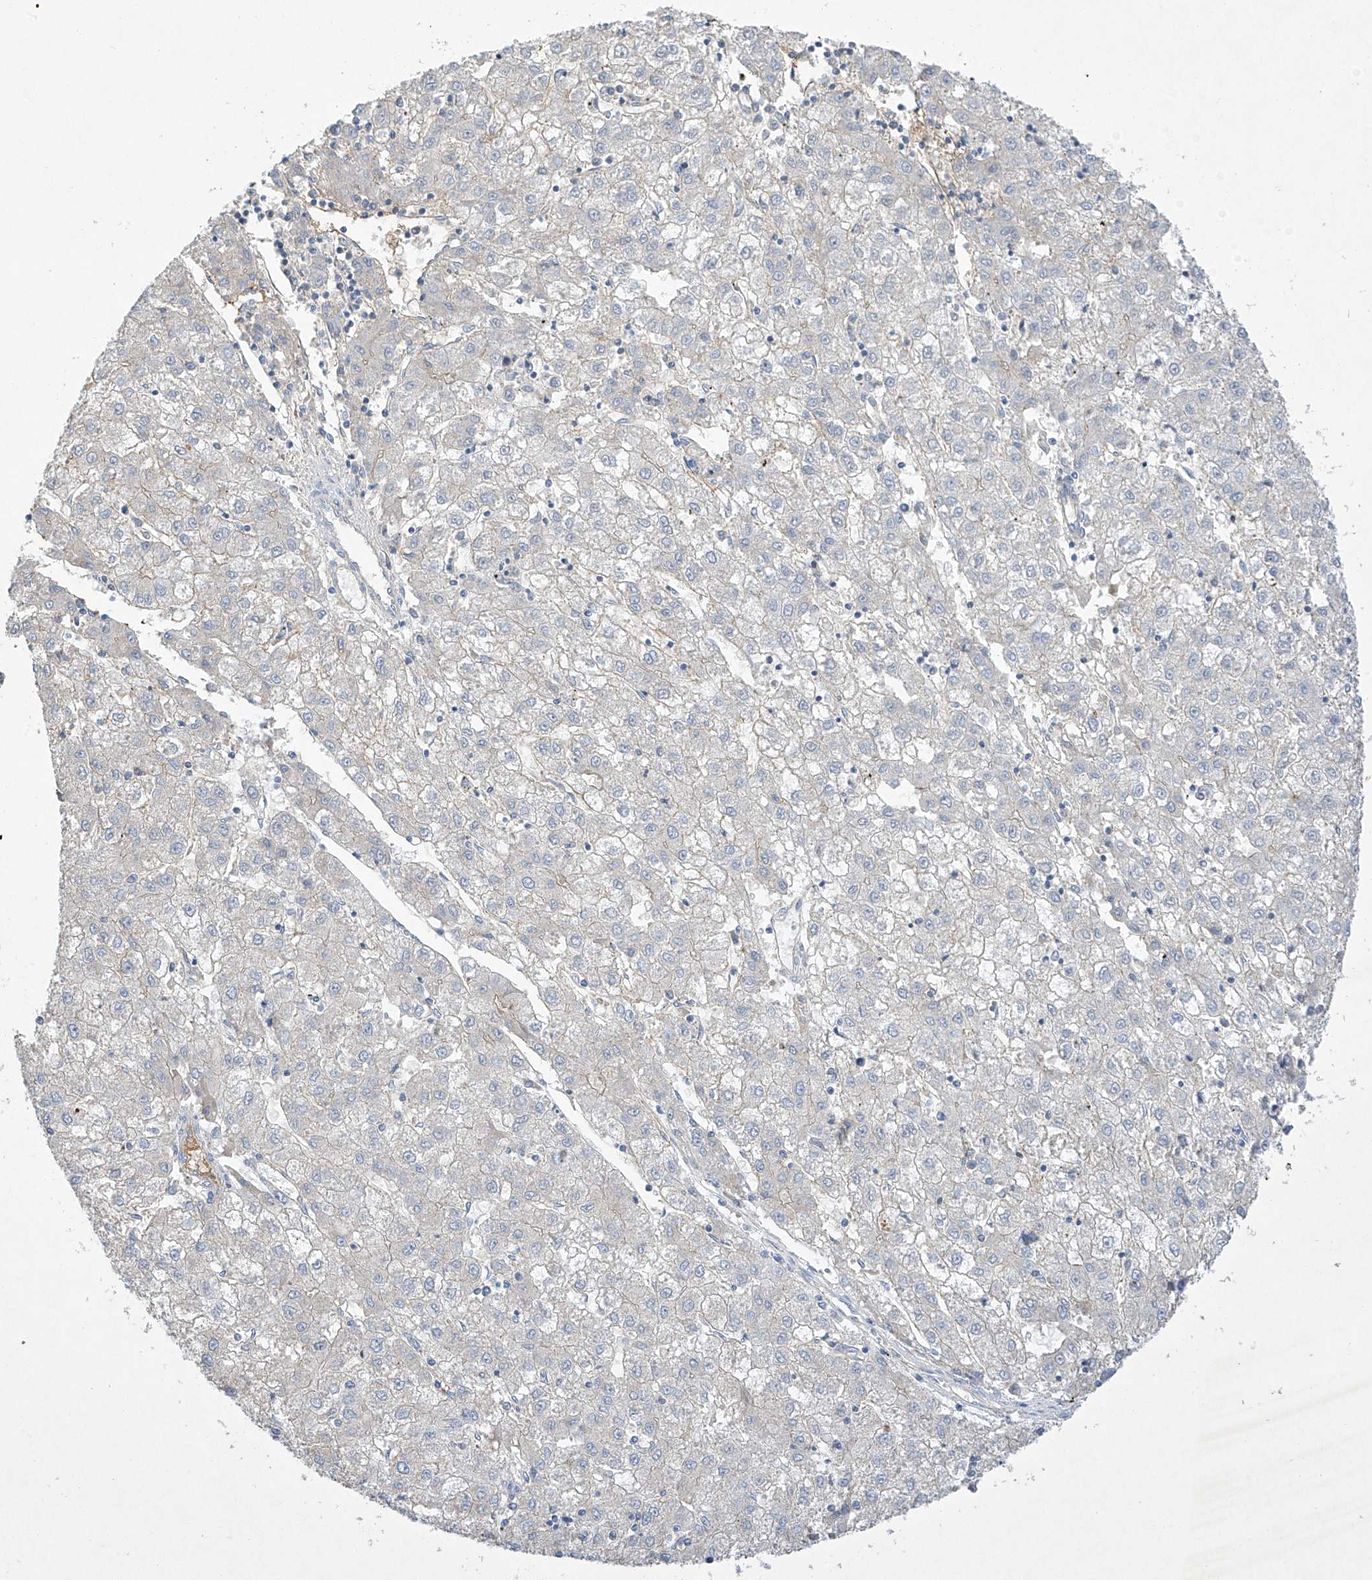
{"staining": {"intensity": "negative", "quantity": "none", "location": "none"}, "tissue": "liver cancer", "cell_type": "Tumor cells", "image_type": "cancer", "snomed": [{"axis": "morphology", "description": "Carcinoma, Hepatocellular, NOS"}, {"axis": "topography", "description": "Liver"}], "caption": "High magnification brightfield microscopy of liver cancer (hepatocellular carcinoma) stained with DAB (brown) and counterstained with hematoxylin (blue): tumor cells show no significant positivity. The staining is performed using DAB (3,3'-diaminobenzidine) brown chromogen with nuclei counter-stained in using hematoxylin.", "gene": "PRSS12", "patient": {"sex": "male", "age": 72}}